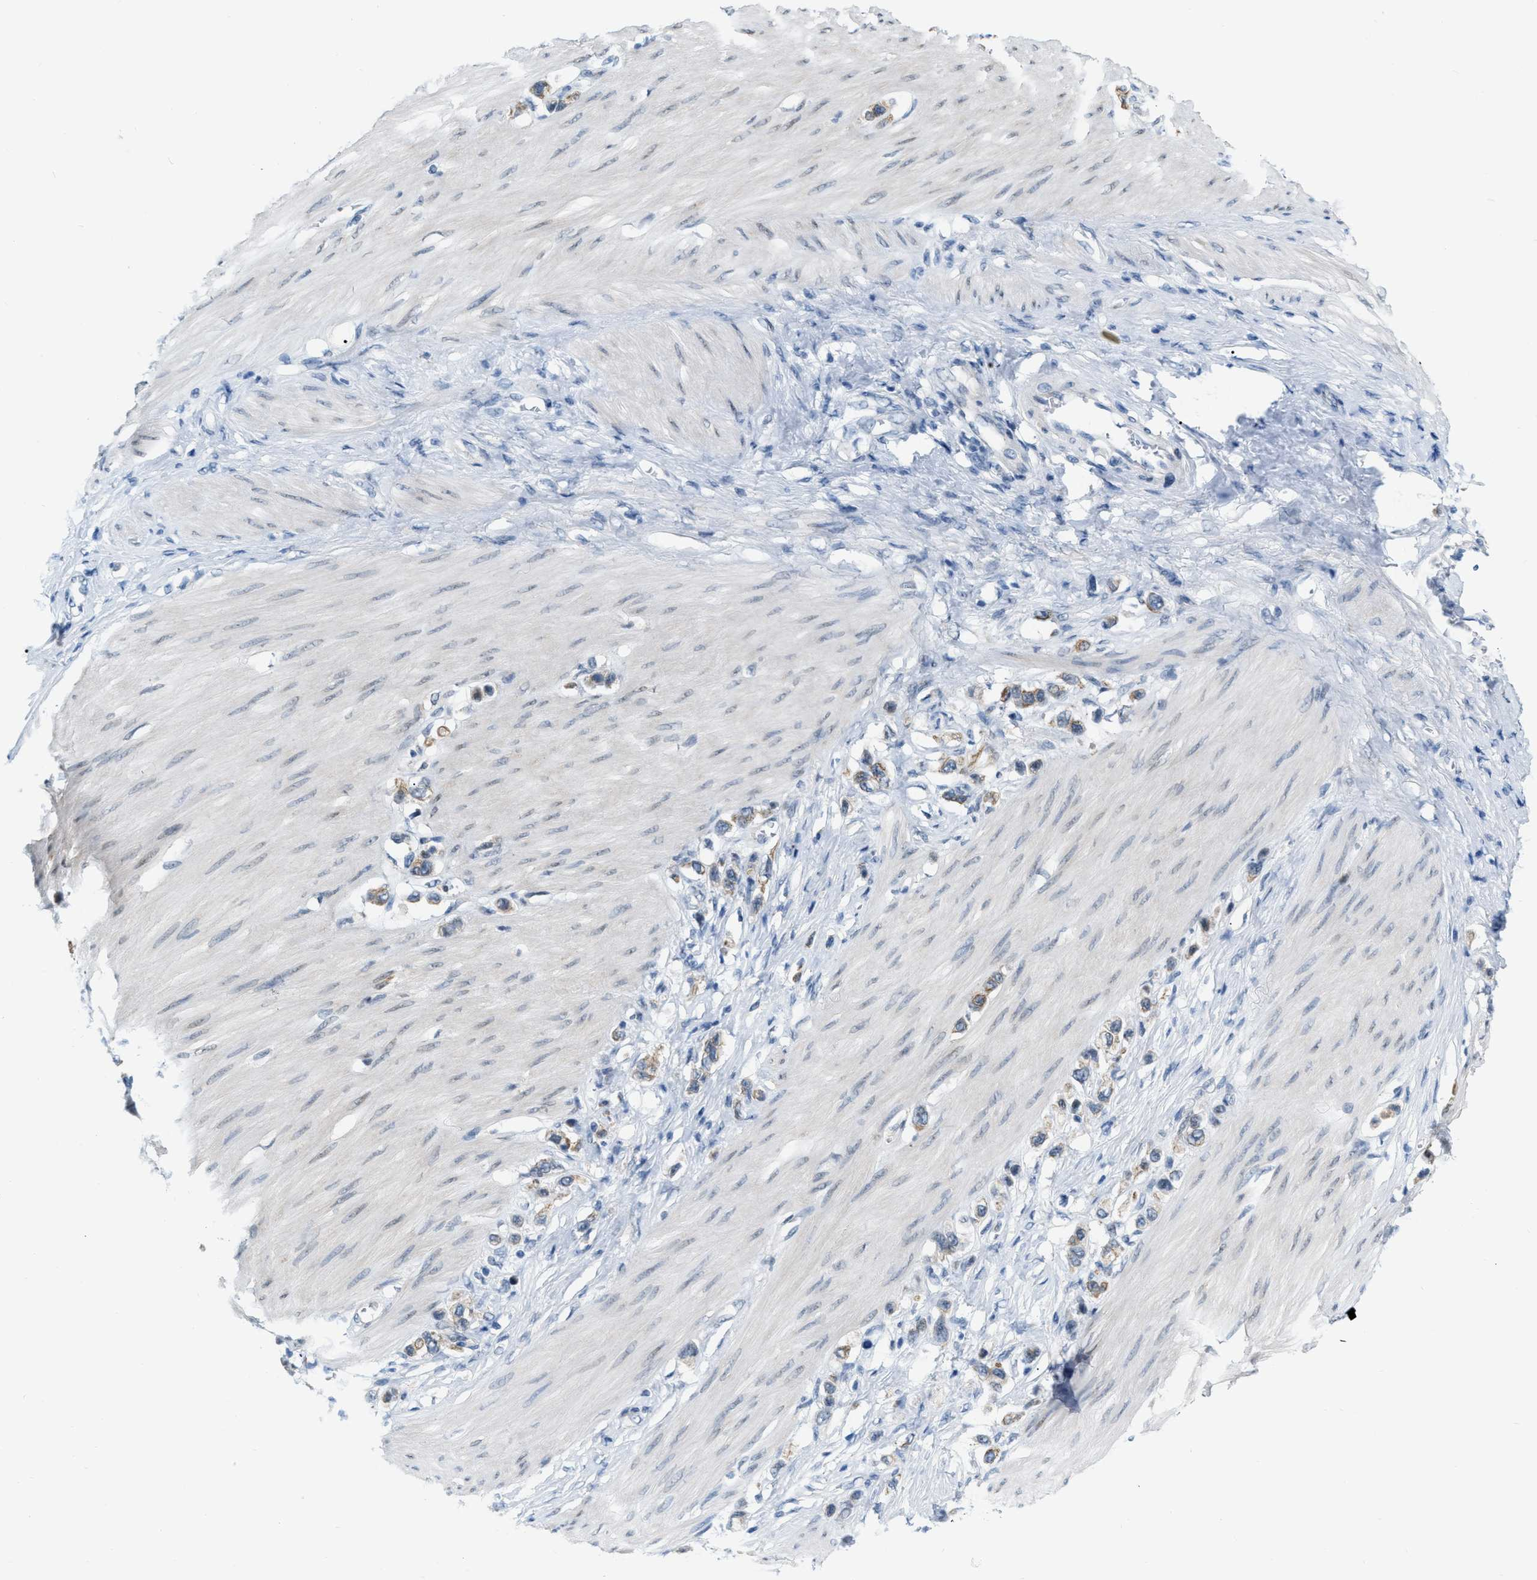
{"staining": {"intensity": "weak", "quantity": "25%-75%", "location": "cytoplasmic/membranous"}, "tissue": "stomach cancer", "cell_type": "Tumor cells", "image_type": "cancer", "snomed": [{"axis": "morphology", "description": "Adenocarcinoma, NOS"}, {"axis": "topography", "description": "Stomach"}], "caption": "Human stomach adenocarcinoma stained with a protein marker reveals weak staining in tumor cells.", "gene": "PHRF1", "patient": {"sex": "female", "age": 65}}